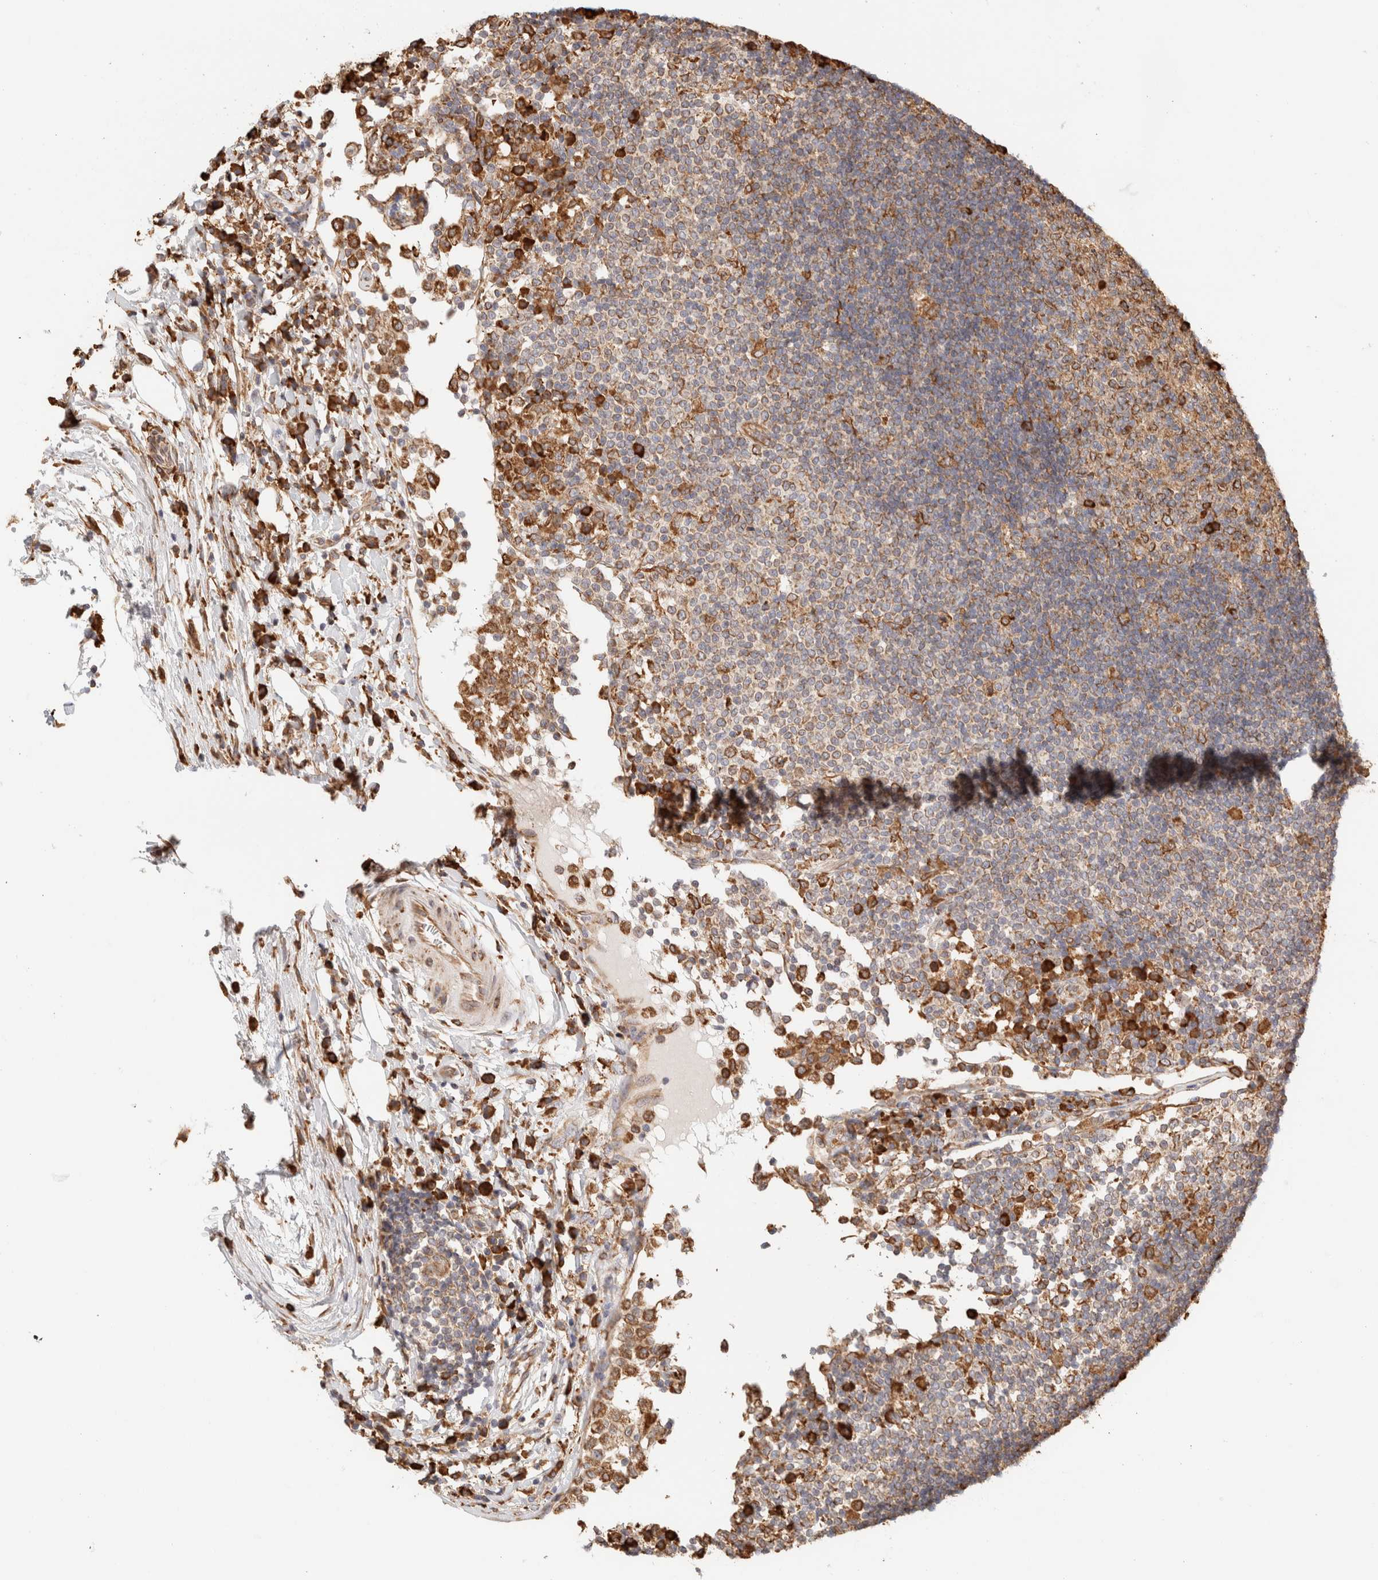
{"staining": {"intensity": "moderate", "quantity": ">75%", "location": "cytoplasmic/membranous"}, "tissue": "lymph node", "cell_type": "Germinal center cells", "image_type": "normal", "snomed": [{"axis": "morphology", "description": "Normal tissue, NOS"}, {"axis": "topography", "description": "Lymph node"}], "caption": "Immunohistochemistry (IHC) image of benign lymph node: lymph node stained using immunohistochemistry (IHC) exhibits medium levels of moderate protein expression localized specifically in the cytoplasmic/membranous of germinal center cells, appearing as a cytoplasmic/membranous brown color.", "gene": "FER", "patient": {"sex": "female", "age": 53}}